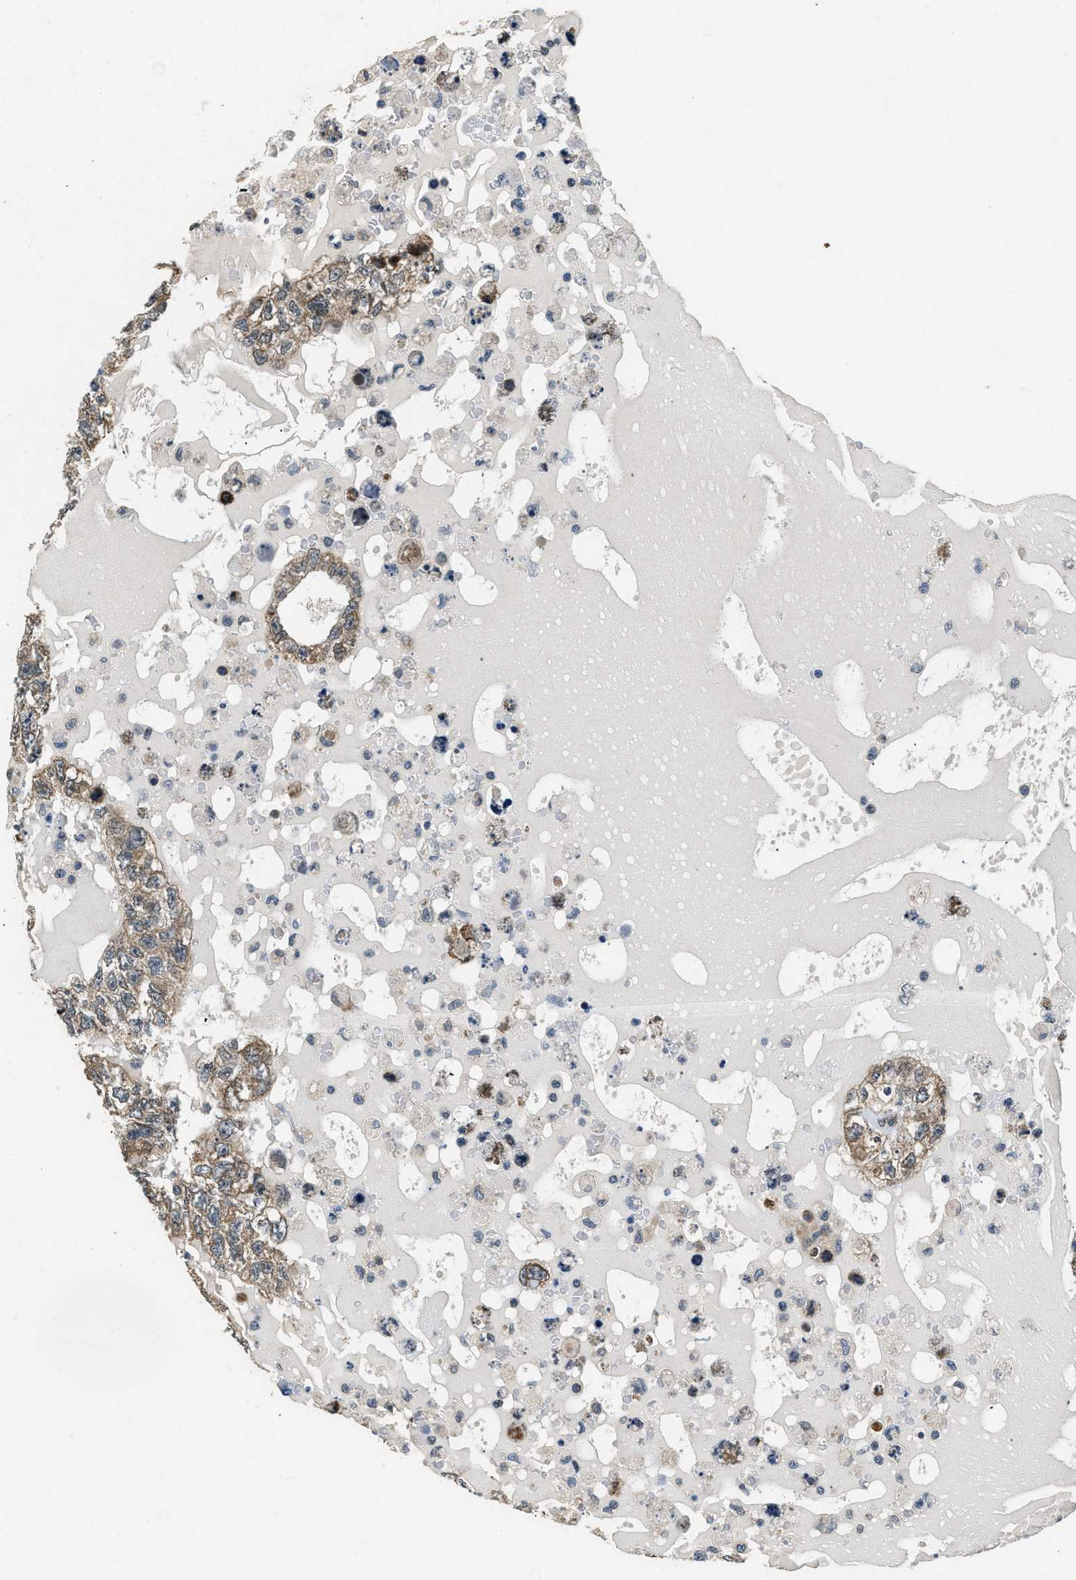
{"staining": {"intensity": "moderate", "quantity": ">75%", "location": "cytoplasmic/membranous"}, "tissue": "testis cancer", "cell_type": "Tumor cells", "image_type": "cancer", "snomed": [{"axis": "morphology", "description": "Carcinoma, Embryonal, NOS"}, {"axis": "topography", "description": "Testis"}], "caption": "Brown immunohistochemical staining in testis cancer reveals moderate cytoplasmic/membranous staining in about >75% of tumor cells. Ihc stains the protein in brown and the nuclei are stained blue.", "gene": "ALOX12", "patient": {"sex": "male", "age": 36}}